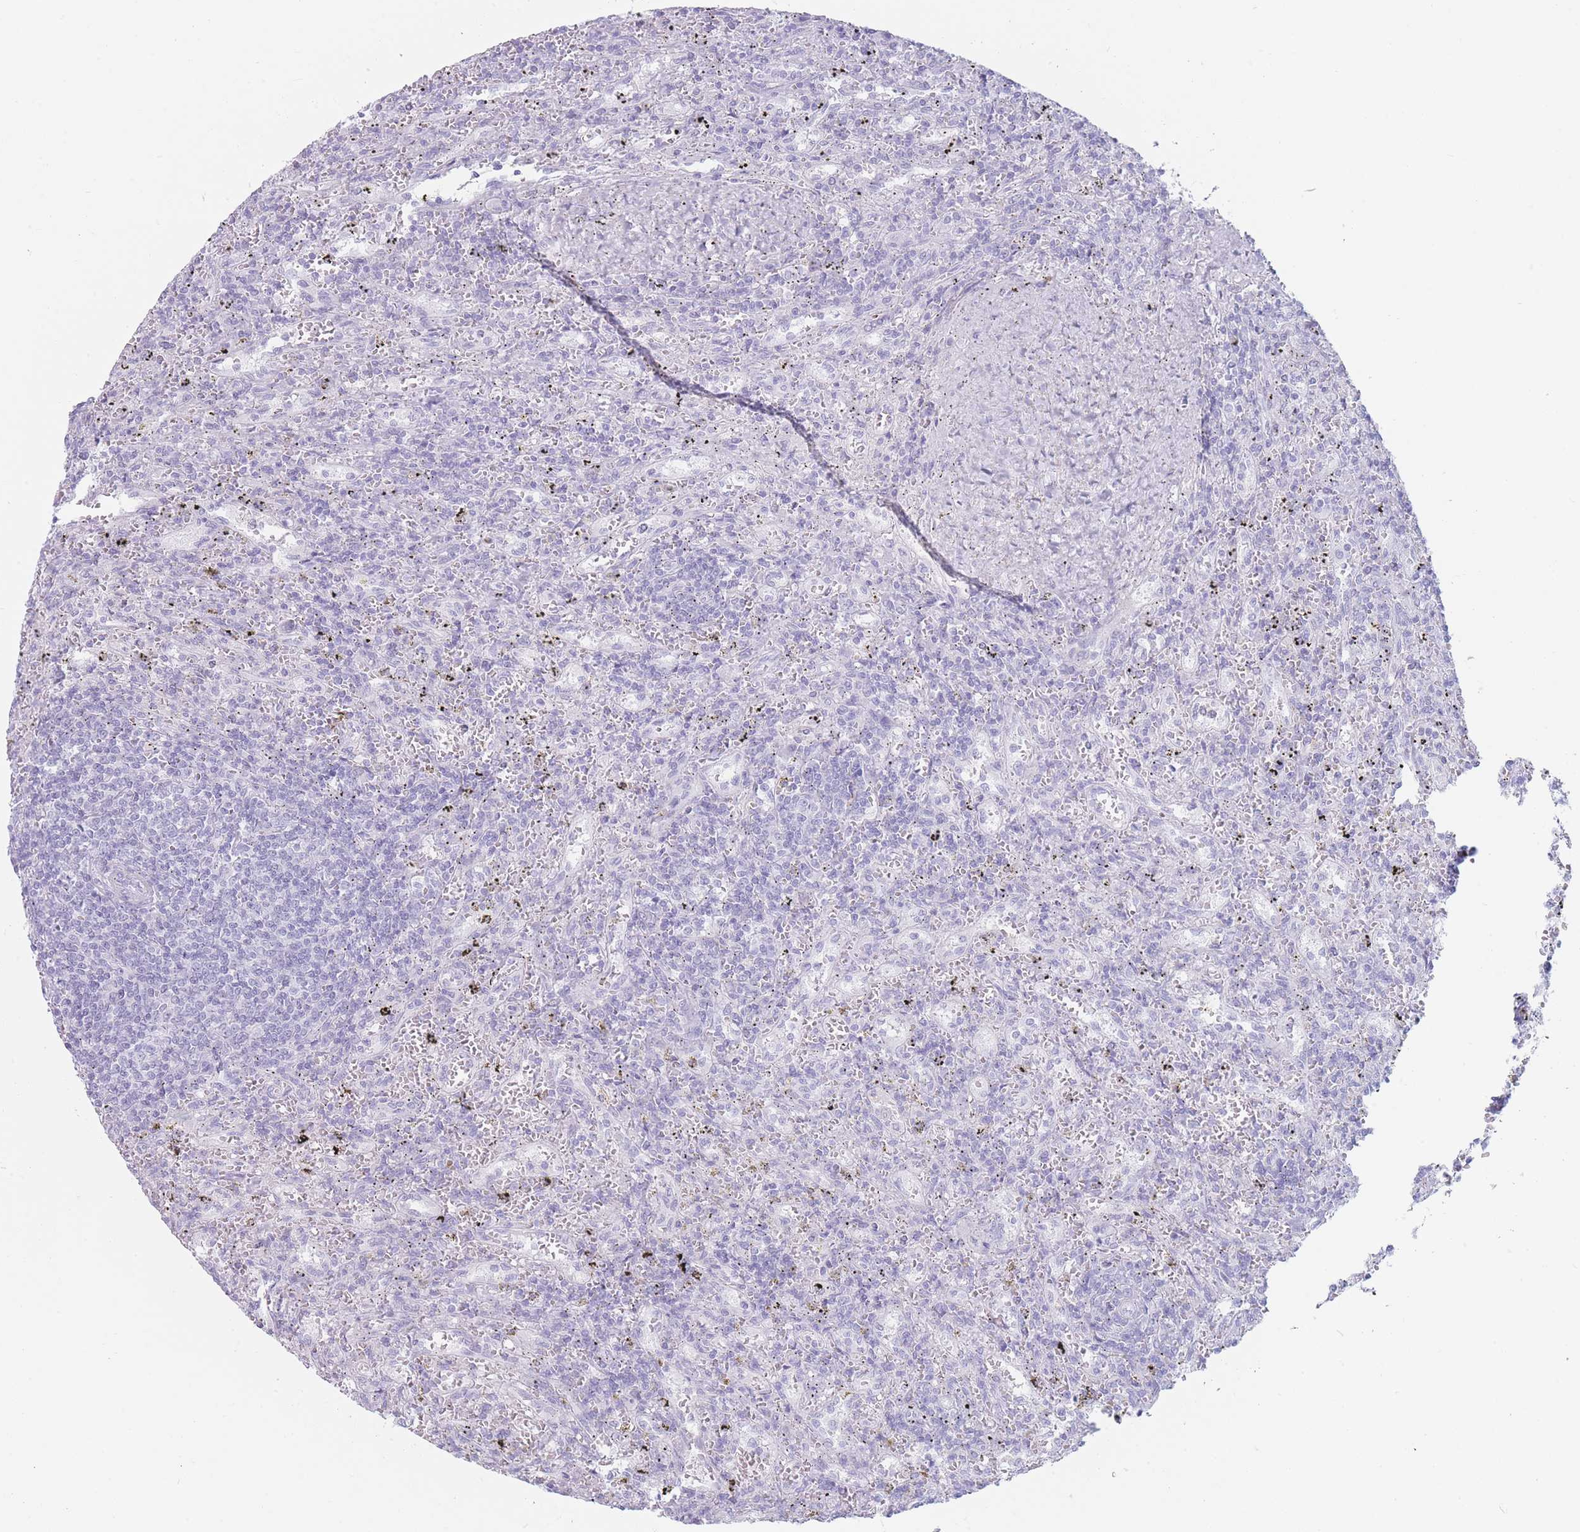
{"staining": {"intensity": "negative", "quantity": "none", "location": "none"}, "tissue": "lymphoma", "cell_type": "Tumor cells", "image_type": "cancer", "snomed": [{"axis": "morphology", "description": "Malignant lymphoma, non-Hodgkin's type, Low grade"}, {"axis": "topography", "description": "Spleen"}], "caption": "Human lymphoma stained for a protein using IHC reveals no expression in tumor cells.", "gene": "GPR12", "patient": {"sex": "male", "age": 76}}